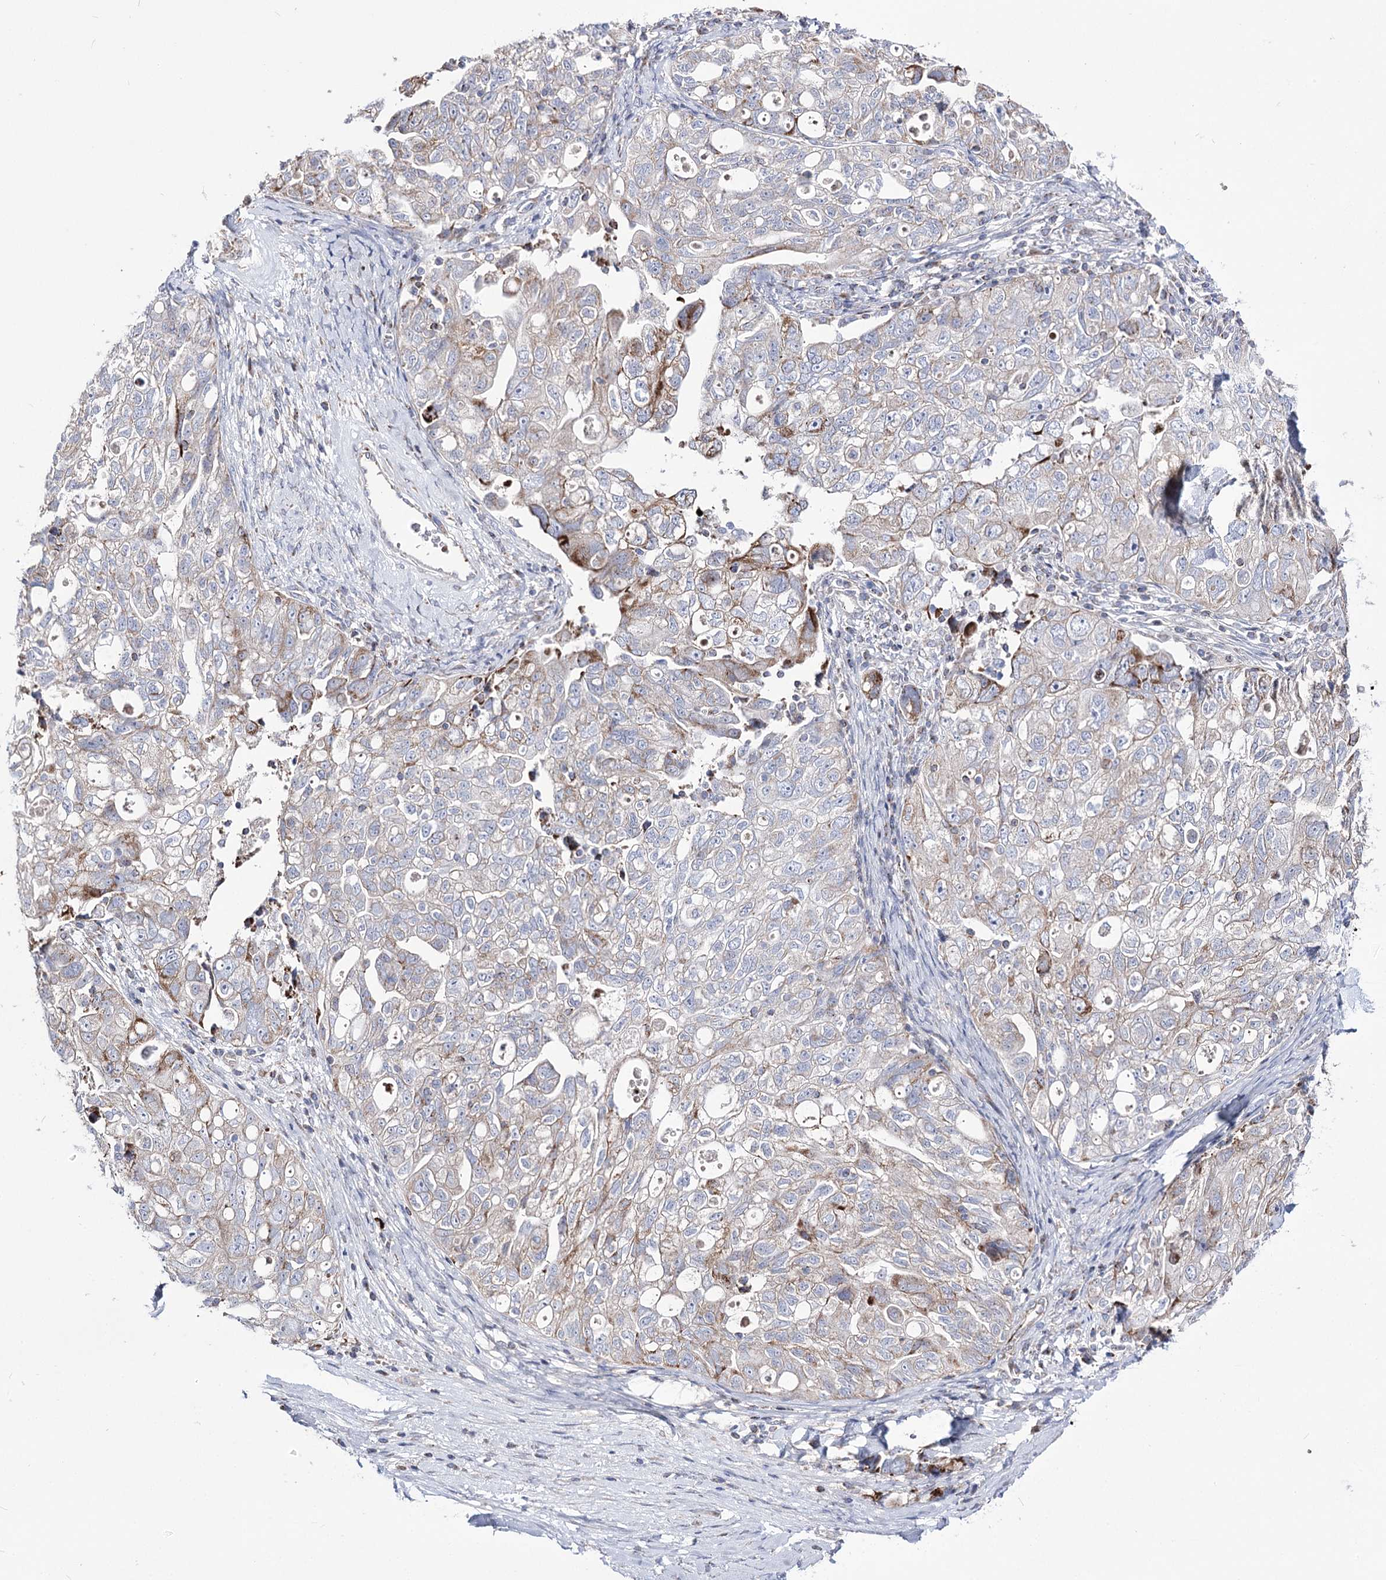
{"staining": {"intensity": "moderate", "quantity": "<25%", "location": "cytoplasmic/membranous"}, "tissue": "ovarian cancer", "cell_type": "Tumor cells", "image_type": "cancer", "snomed": [{"axis": "morphology", "description": "Carcinoma, NOS"}, {"axis": "morphology", "description": "Cystadenocarcinoma, serous, NOS"}, {"axis": "topography", "description": "Ovary"}], "caption": "Protein staining reveals moderate cytoplasmic/membranous expression in about <25% of tumor cells in serous cystadenocarcinoma (ovarian). The staining was performed using DAB (3,3'-diaminobenzidine) to visualize the protein expression in brown, while the nuclei were stained in blue with hematoxylin (Magnification: 20x).", "gene": "OSBPL5", "patient": {"sex": "female", "age": 69}}